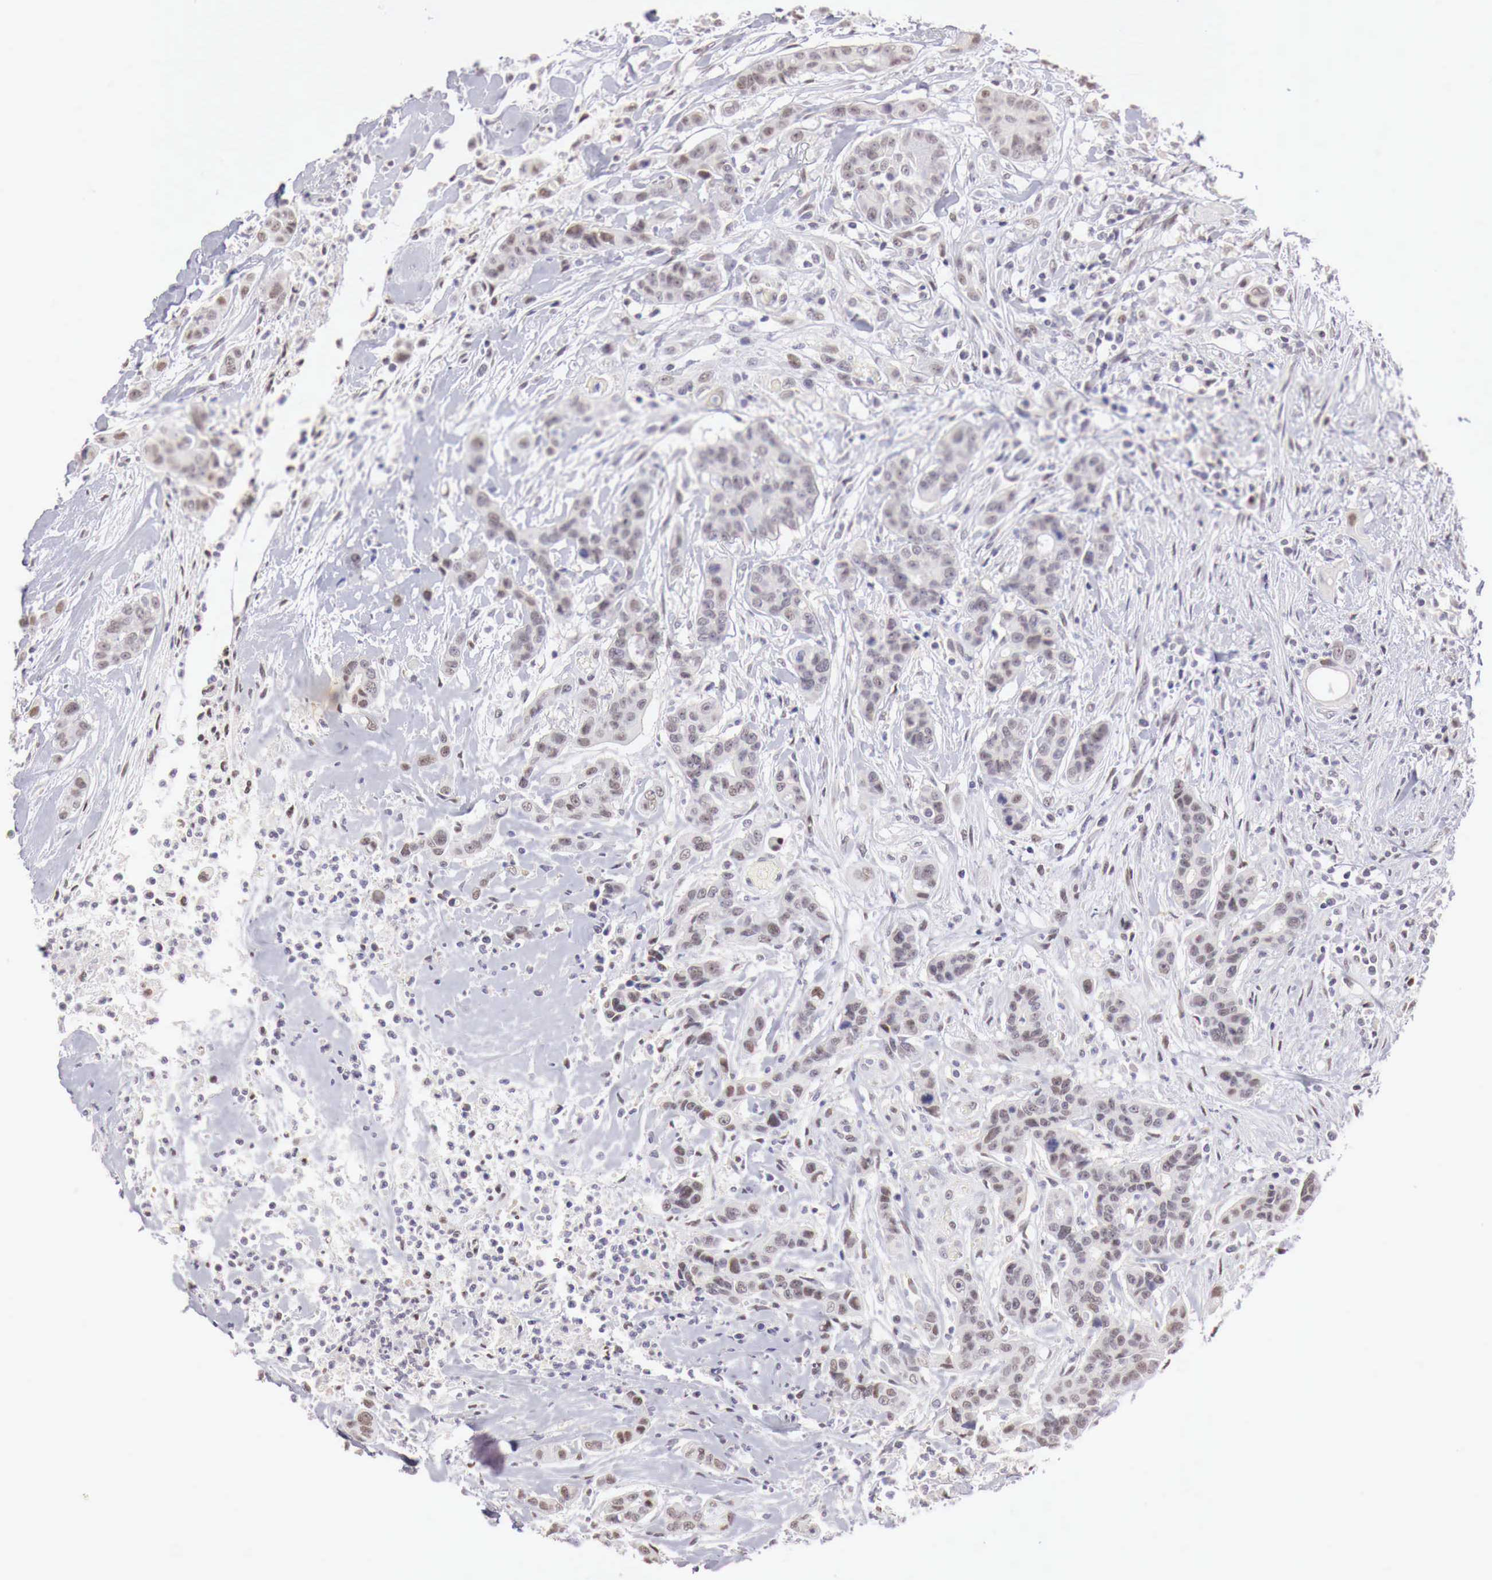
{"staining": {"intensity": "weak", "quantity": "<25%", "location": "nuclear"}, "tissue": "colorectal cancer", "cell_type": "Tumor cells", "image_type": "cancer", "snomed": [{"axis": "morphology", "description": "Adenocarcinoma, NOS"}, {"axis": "topography", "description": "Colon"}], "caption": "This is a micrograph of IHC staining of colorectal cancer, which shows no positivity in tumor cells.", "gene": "UBA1", "patient": {"sex": "female", "age": 70}}